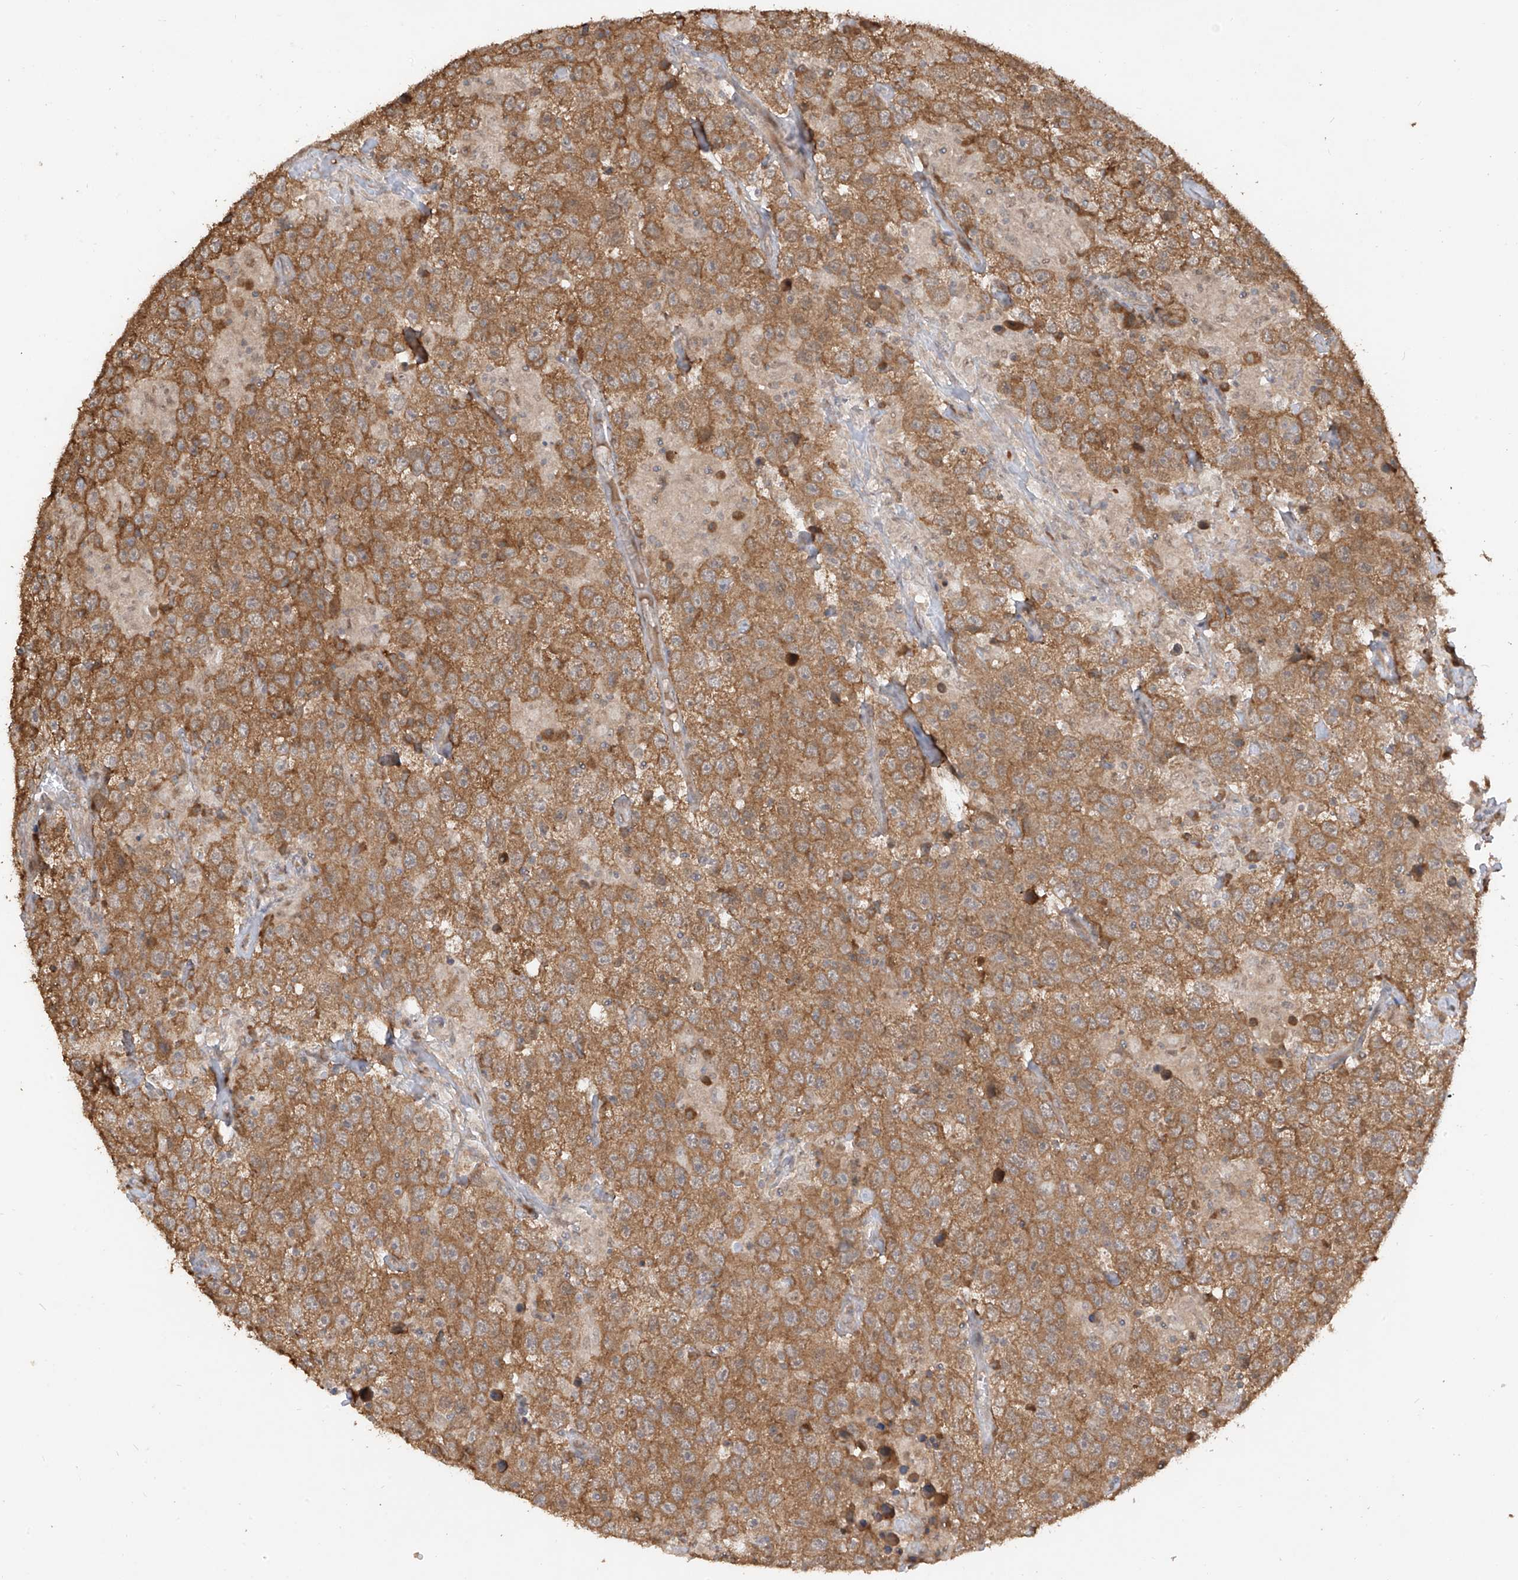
{"staining": {"intensity": "moderate", "quantity": ">75%", "location": "cytoplasmic/membranous"}, "tissue": "testis cancer", "cell_type": "Tumor cells", "image_type": "cancer", "snomed": [{"axis": "morphology", "description": "Seminoma, NOS"}, {"axis": "topography", "description": "Testis"}], "caption": "Immunohistochemistry of testis cancer exhibits medium levels of moderate cytoplasmic/membranous expression in about >75% of tumor cells.", "gene": "COLGALT2", "patient": {"sex": "male", "age": 41}}